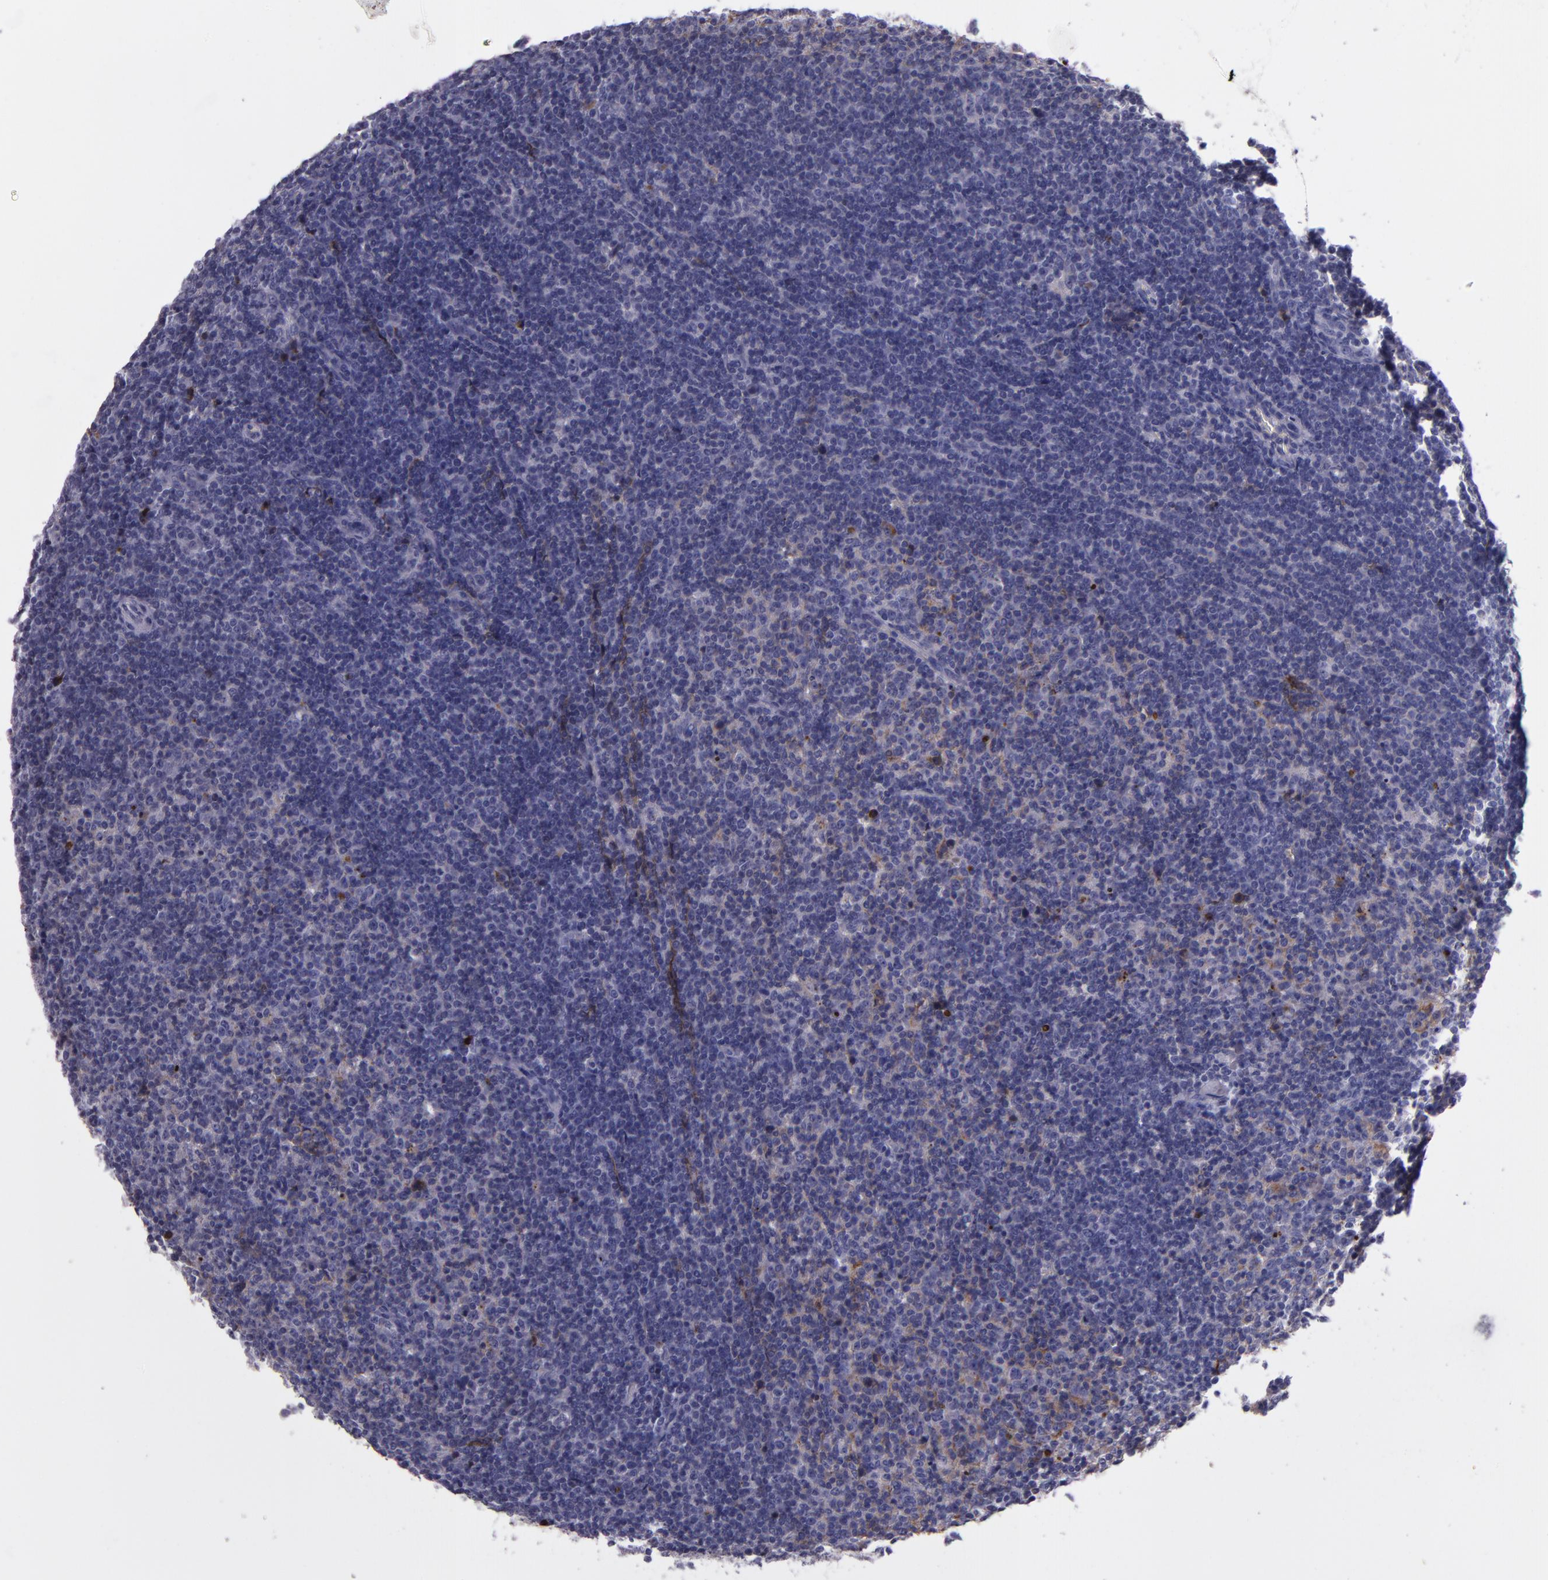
{"staining": {"intensity": "strong", "quantity": "<25%", "location": "cytoplasmic/membranous"}, "tissue": "lymphoma", "cell_type": "Tumor cells", "image_type": "cancer", "snomed": [{"axis": "morphology", "description": "Malignant lymphoma, non-Hodgkin's type, Low grade"}, {"axis": "topography", "description": "Lymph node"}], "caption": "Brown immunohistochemical staining in lymphoma reveals strong cytoplasmic/membranous expression in approximately <25% of tumor cells. (IHC, brightfield microscopy, high magnification).", "gene": "APOH", "patient": {"sex": "male", "age": 70}}